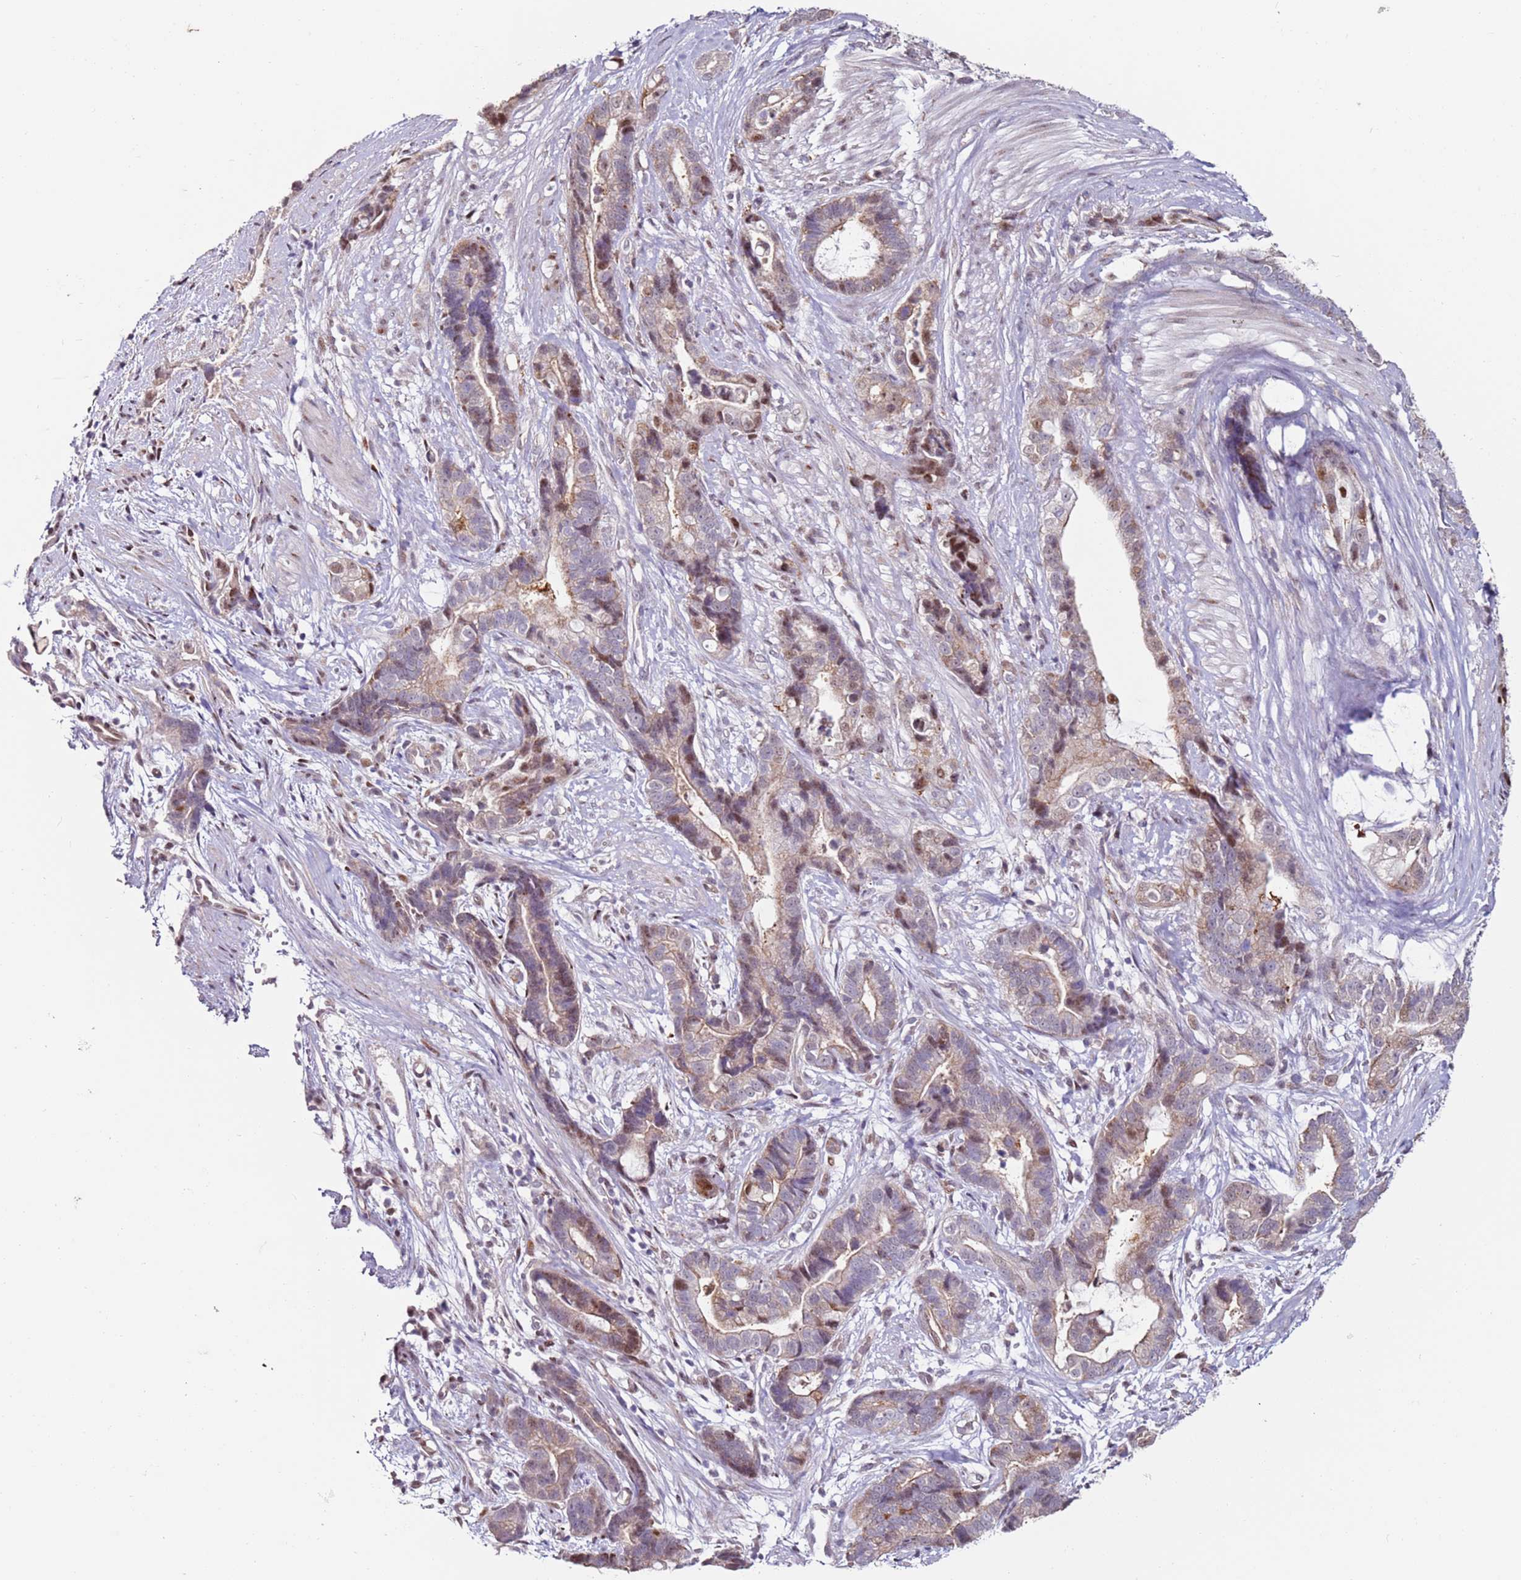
{"staining": {"intensity": "moderate", "quantity": "<25%", "location": "nuclear"}, "tissue": "stomach cancer", "cell_type": "Tumor cells", "image_type": "cancer", "snomed": [{"axis": "morphology", "description": "Adenocarcinoma, NOS"}, {"axis": "topography", "description": "Stomach"}], "caption": "A low amount of moderate nuclear positivity is seen in approximately <25% of tumor cells in stomach cancer (adenocarcinoma) tissue.", "gene": "PSMD4", "patient": {"sex": "male", "age": 55}}